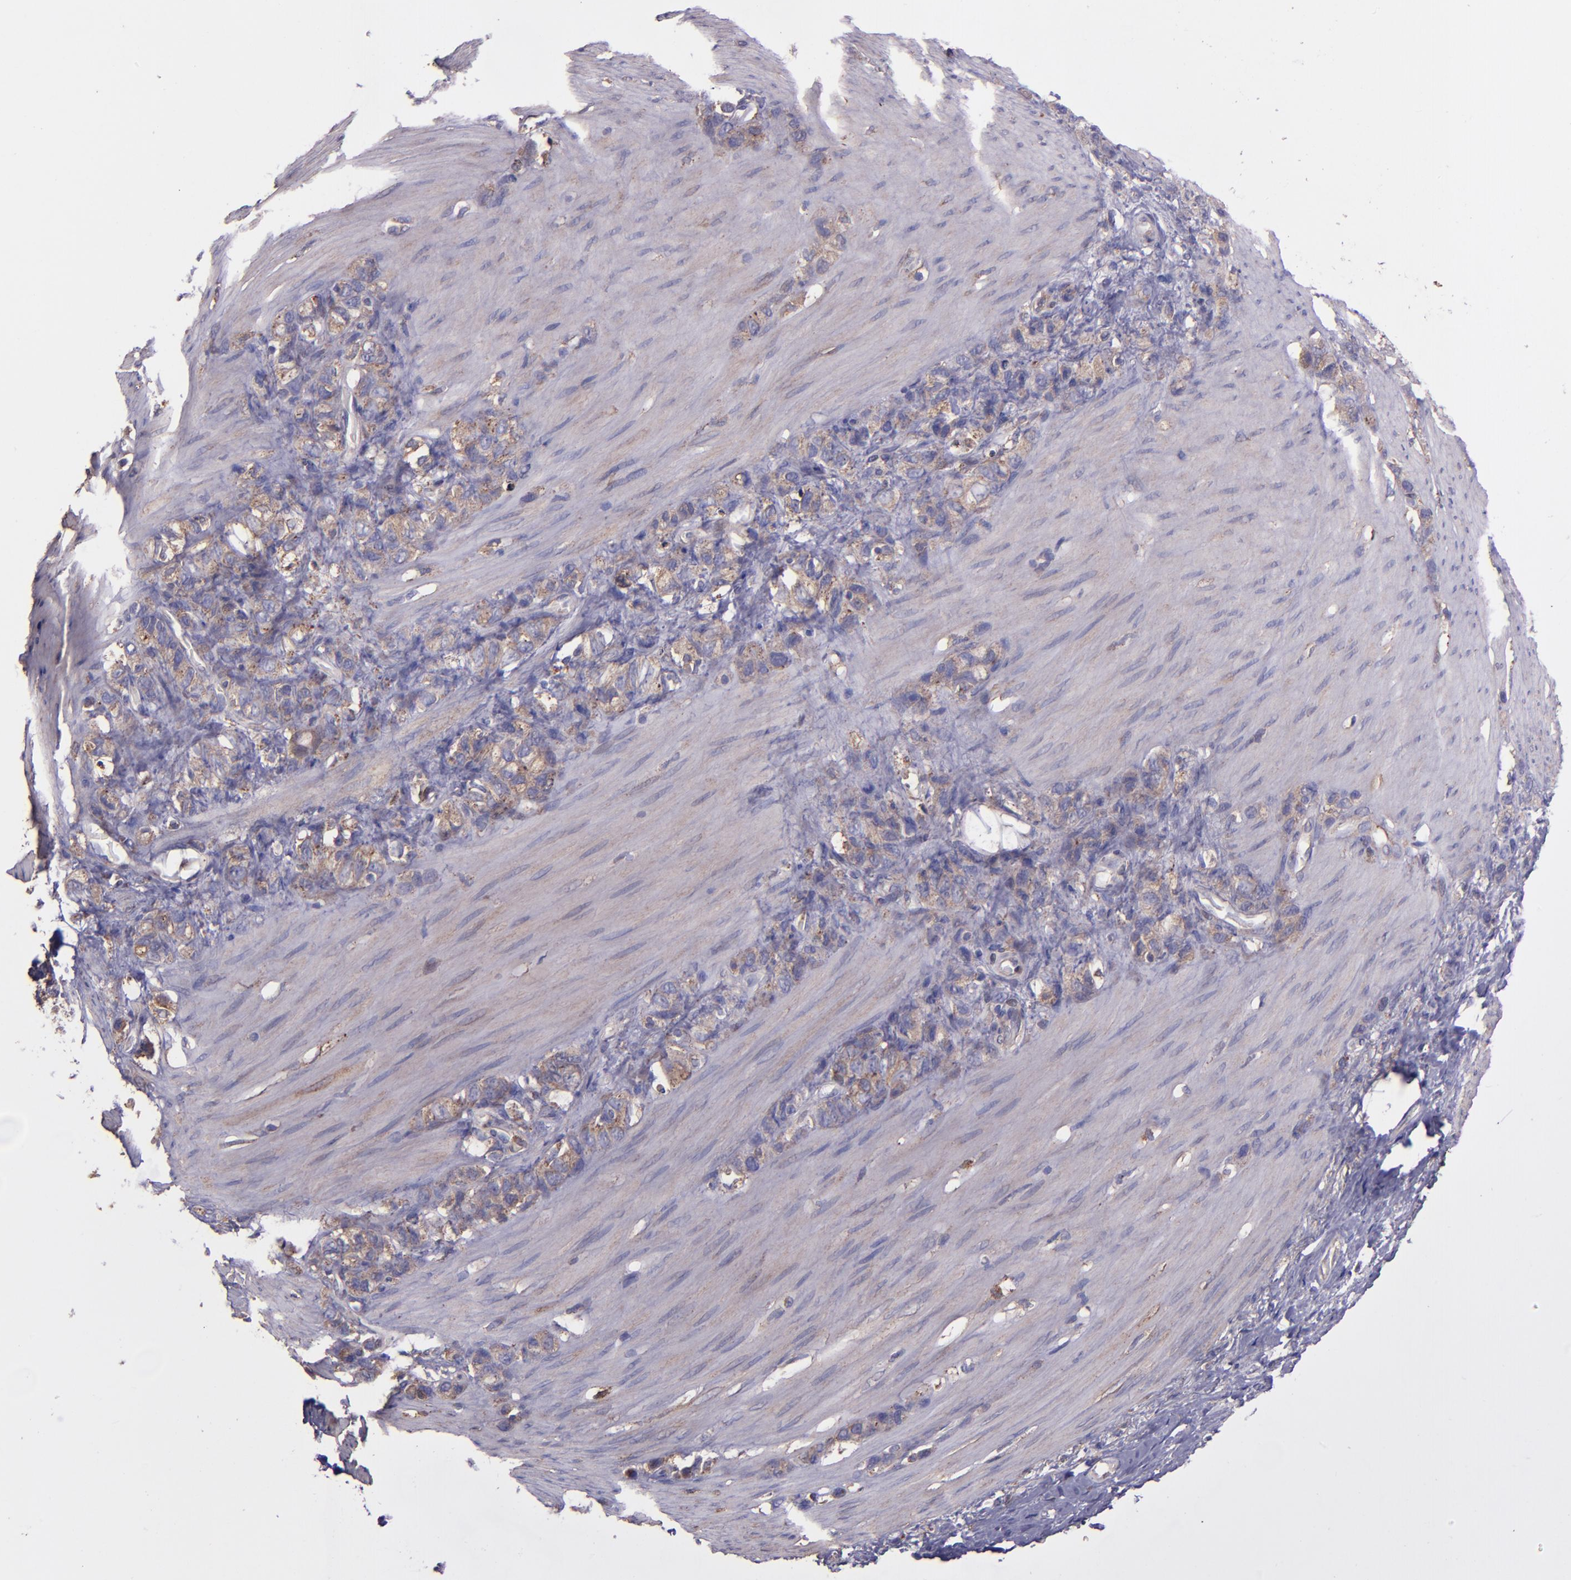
{"staining": {"intensity": "weak", "quantity": ">75%", "location": "cytoplasmic/membranous"}, "tissue": "stomach cancer", "cell_type": "Tumor cells", "image_type": "cancer", "snomed": [{"axis": "morphology", "description": "Normal tissue, NOS"}, {"axis": "morphology", "description": "Adenocarcinoma, NOS"}, {"axis": "morphology", "description": "Adenocarcinoma, High grade"}, {"axis": "topography", "description": "Stomach, upper"}, {"axis": "topography", "description": "Stomach"}], "caption": "IHC (DAB) staining of human stomach cancer (adenocarcinoma) demonstrates weak cytoplasmic/membranous protein staining in approximately >75% of tumor cells. (DAB IHC with brightfield microscopy, high magnification).", "gene": "WASHC1", "patient": {"sex": "female", "age": 65}}